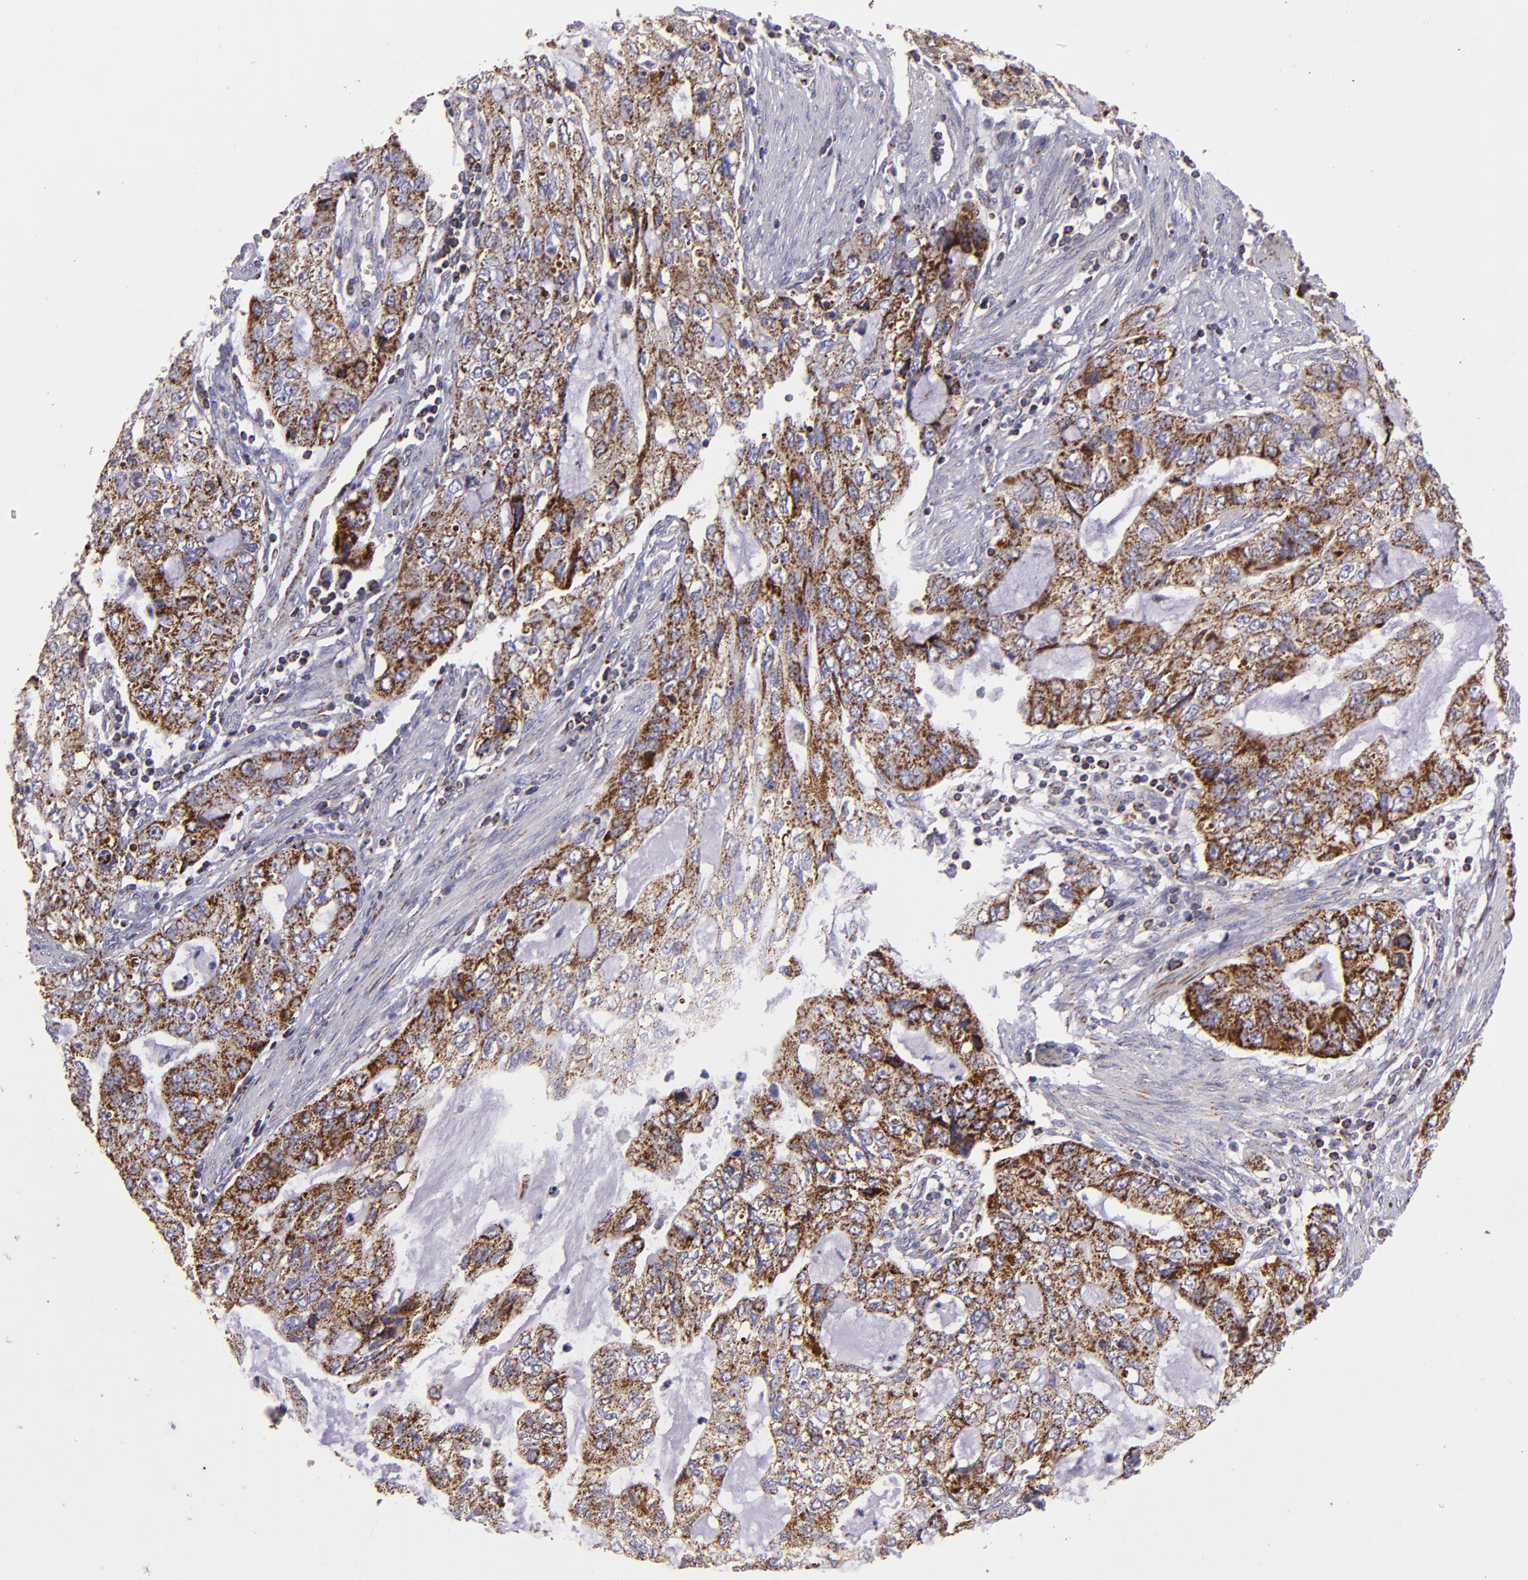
{"staining": {"intensity": "moderate", "quantity": ">75%", "location": "cytoplasmic/membranous"}, "tissue": "stomach cancer", "cell_type": "Tumor cells", "image_type": "cancer", "snomed": [{"axis": "morphology", "description": "Adenocarcinoma, NOS"}, {"axis": "topography", "description": "Stomach, upper"}], "caption": "A high-resolution photomicrograph shows IHC staining of stomach cancer (adenocarcinoma), which exhibits moderate cytoplasmic/membranous positivity in approximately >75% of tumor cells. (DAB (3,3'-diaminobenzidine) = brown stain, brightfield microscopy at high magnification).", "gene": "HSPD1", "patient": {"sex": "female", "age": 52}}